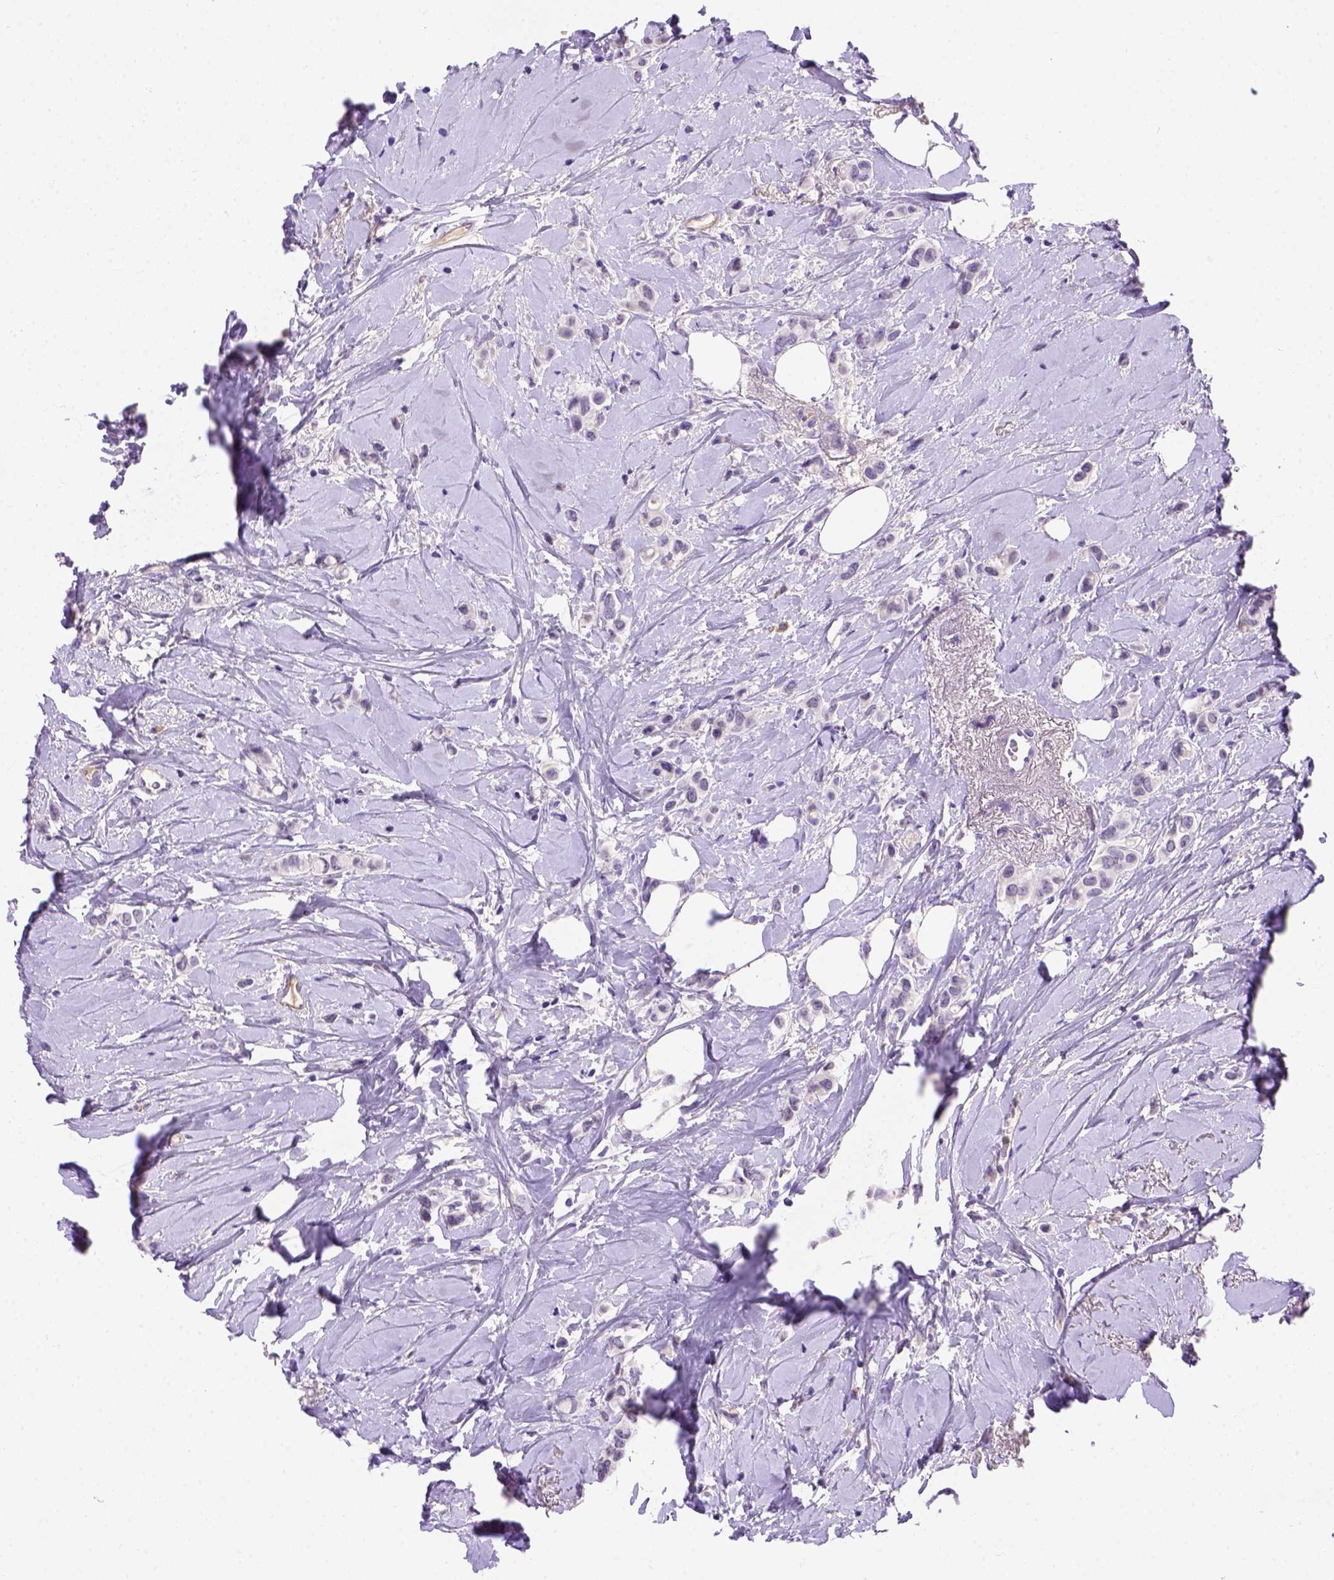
{"staining": {"intensity": "negative", "quantity": "none", "location": "none"}, "tissue": "breast cancer", "cell_type": "Tumor cells", "image_type": "cancer", "snomed": [{"axis": "morphology", "description": "Lobular carcinoma"}, {"axis": "topography", "description": "Breast"}], "caption": "Micrograph shows no significant protein positivity in tumor cells of breast cancer. (DAB IHC with hematoxylin counter stain).", "gene": "FAM81B", "patient": {"sex": "female", "age": 66}}